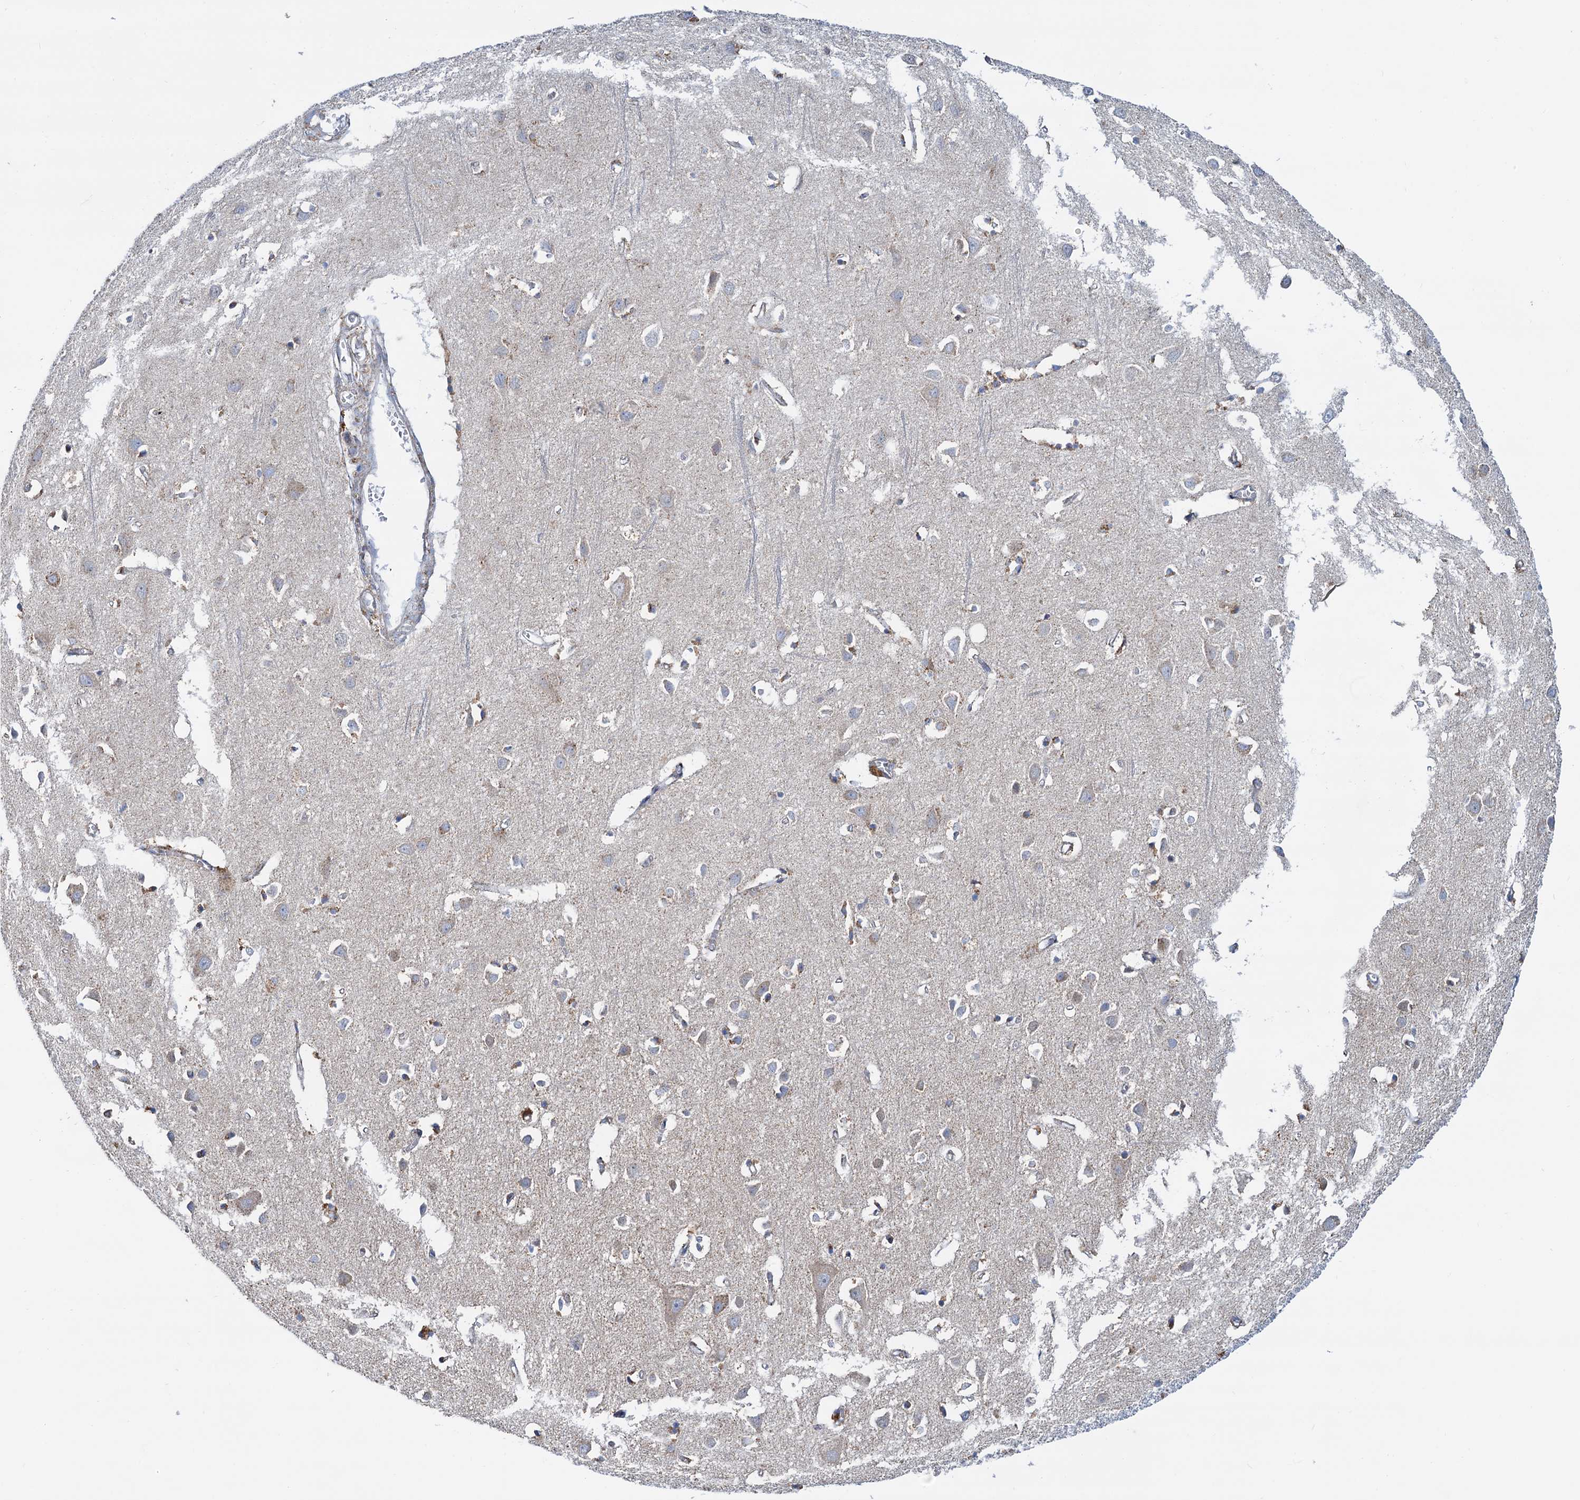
{"staining": {"intensity": "negative", "quantity": "none", "location": "none"}, "tissue": "cerebral cortex", "cell_type": "Endothelial cells", "image_type": "normal", "snomed": [{"axis": "morphology", "description": "Normal tissue, NOS"}, {"axis": "topography", "description": "Cerebral cortex"}], "caption": "Photomicrograph shows no protein staining in endothelial cells of normal cerebral cortex. The staining is performed using DAB (3,3'-diaminobenzidine) brown chromogen with nuclei counter-stained in using hematoxylin.", "gene": "C2CD3", "patient": {"sex": "female", "age": 64}}